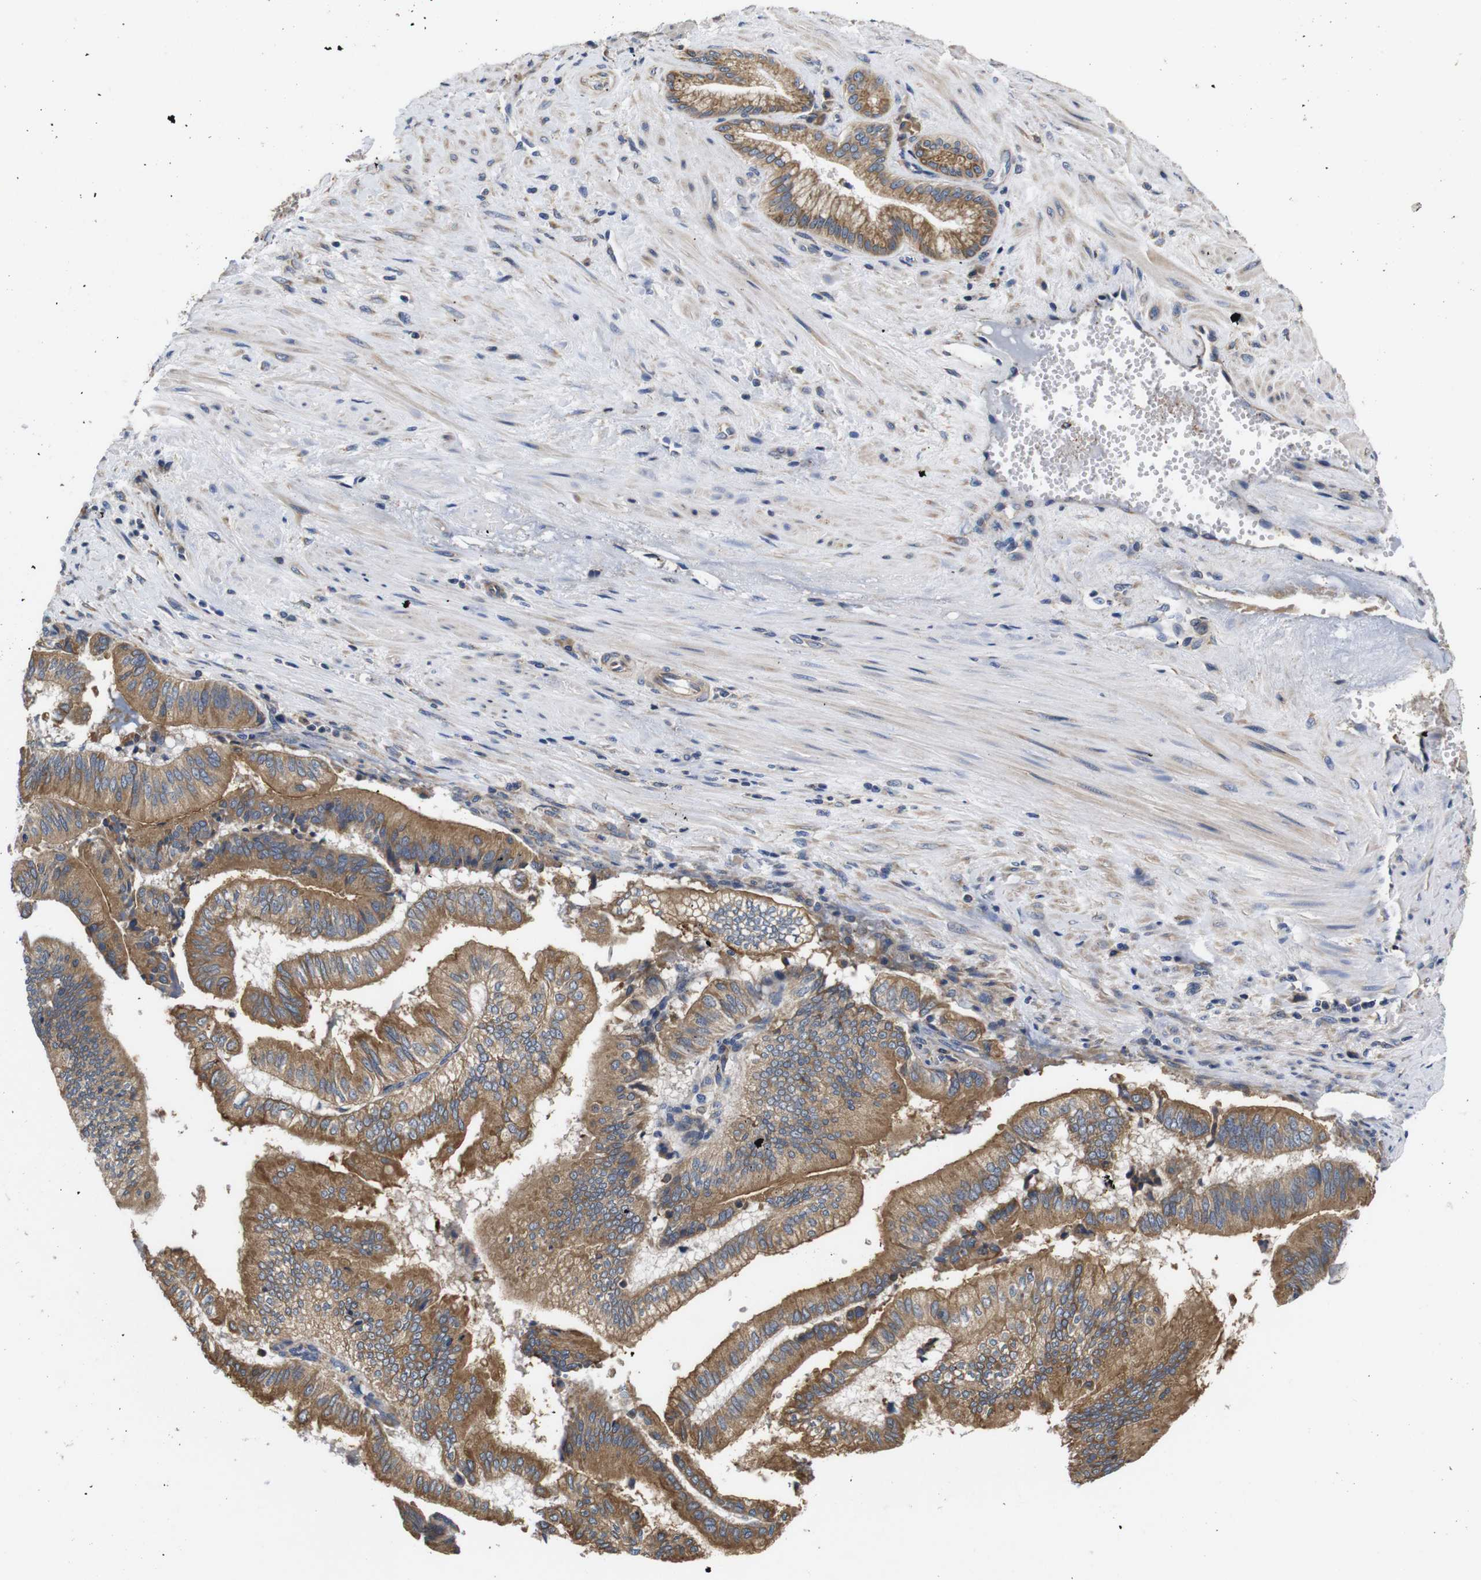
{"staining": {"intensity": "moderate", "quantity": ">75%", "location": "cytoplasmic/membranous"}, "tissue": "pancreatic cancer", "cell_type": "Tumor cells", "image_type": "cancer", "snomed": [{"axis": "morphology", "description": "Adenocarcinoma, NOS"}, {"axis": "topography", "description": "Pancreas"}], "caption": "A brown stain highlights moderate cytoplasmic/membranous staining of a protein in pancreatic adenocarcinoma tumor cells.", "gene": "MARCHF7", "patient": {"sex": "male", "age": 82}}